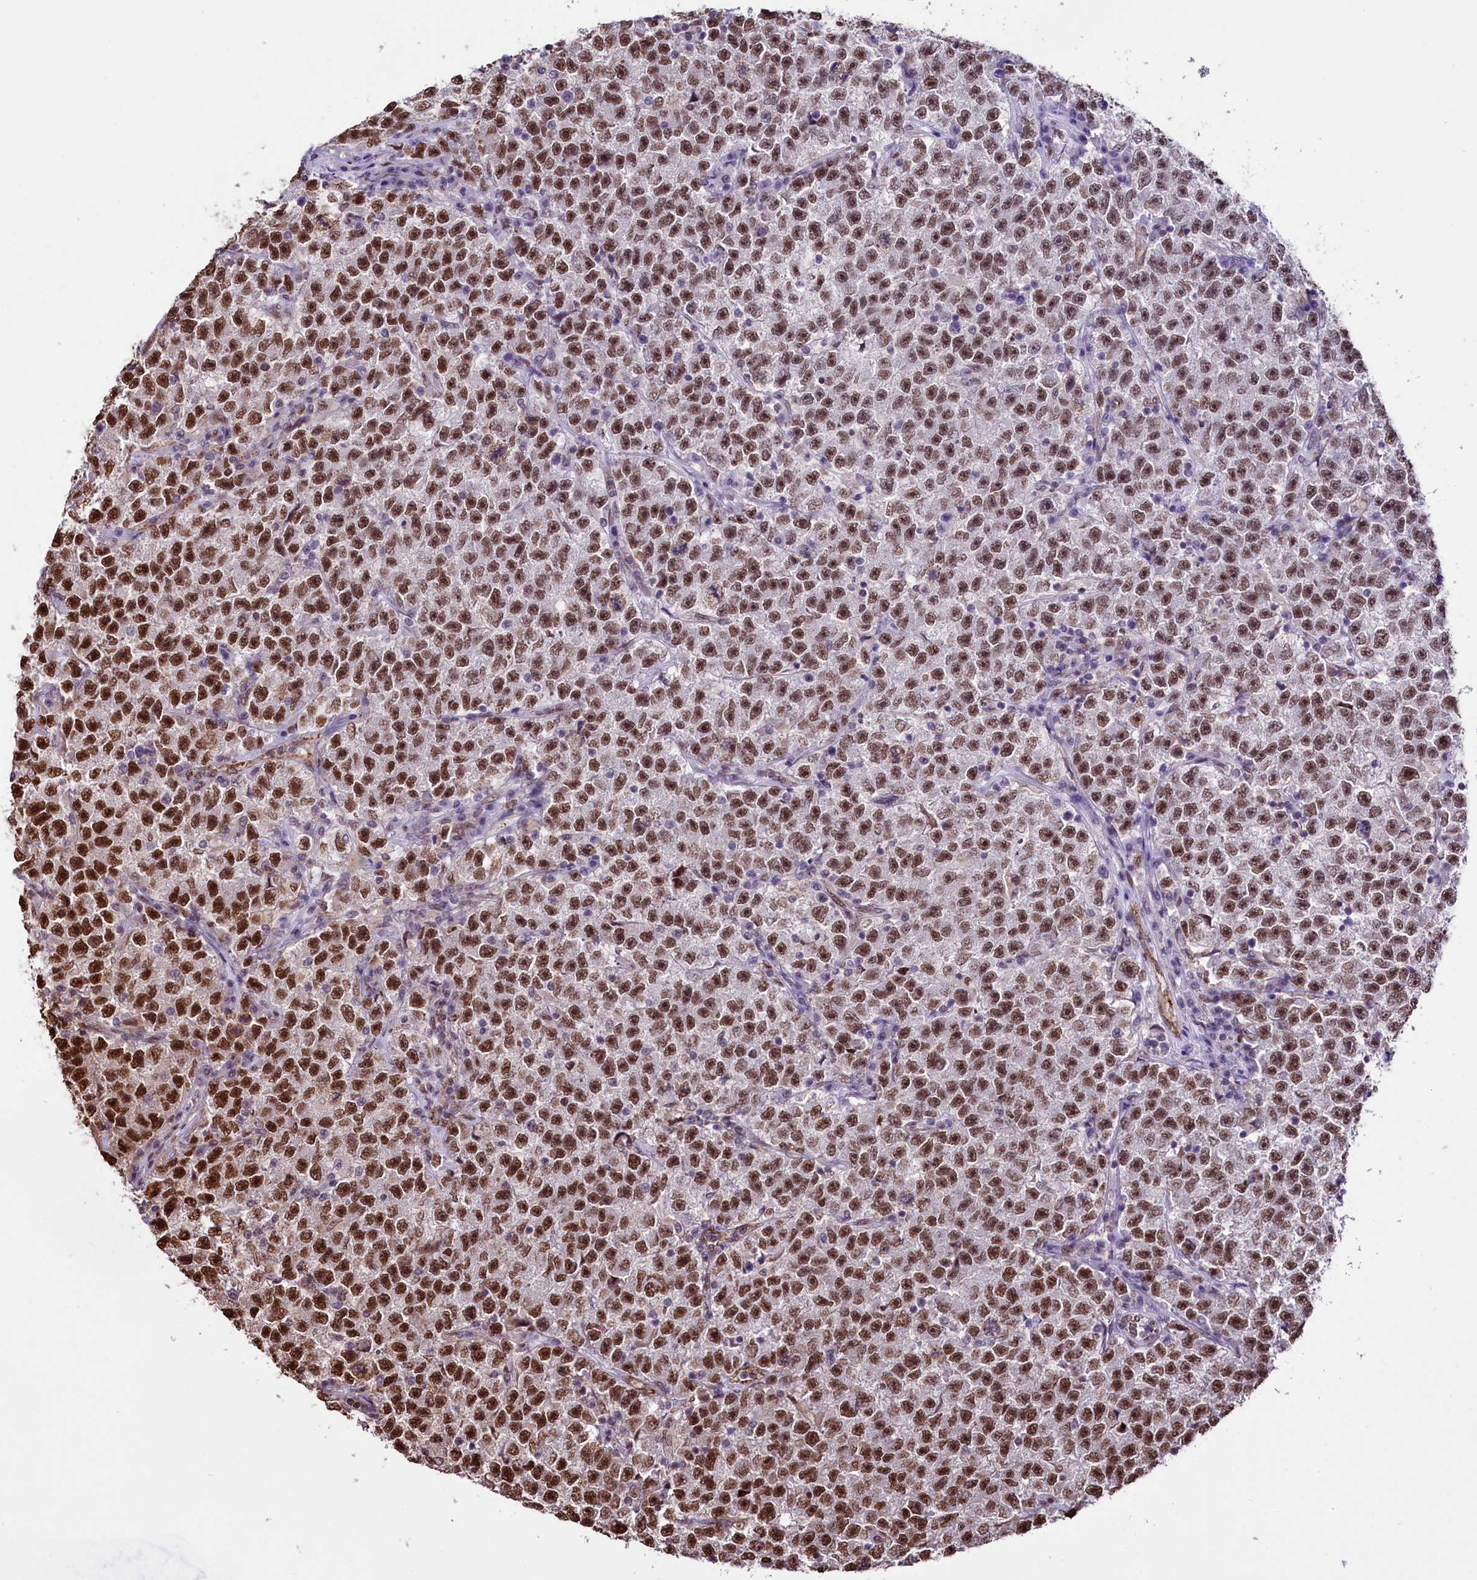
{"staining": {"intensity": "moderate", "quantity": ">75%", "location": "nuclear"}, "tissue": "testis cancer", "cell_type": "Tumor cells", "image_type": "cancer", "snomed": [{"axis": "morphology", "description": "Seminoma, NOS"}, {"axis": "topography", "description": "Testis"}], "caption": "Protein analysis of seminoma (testis) tissue reveals moderate nuclear positivity in about >75% of tumor cells.", "gene": "MRPL54", "patient": {"sex": "male", "age": 22}}